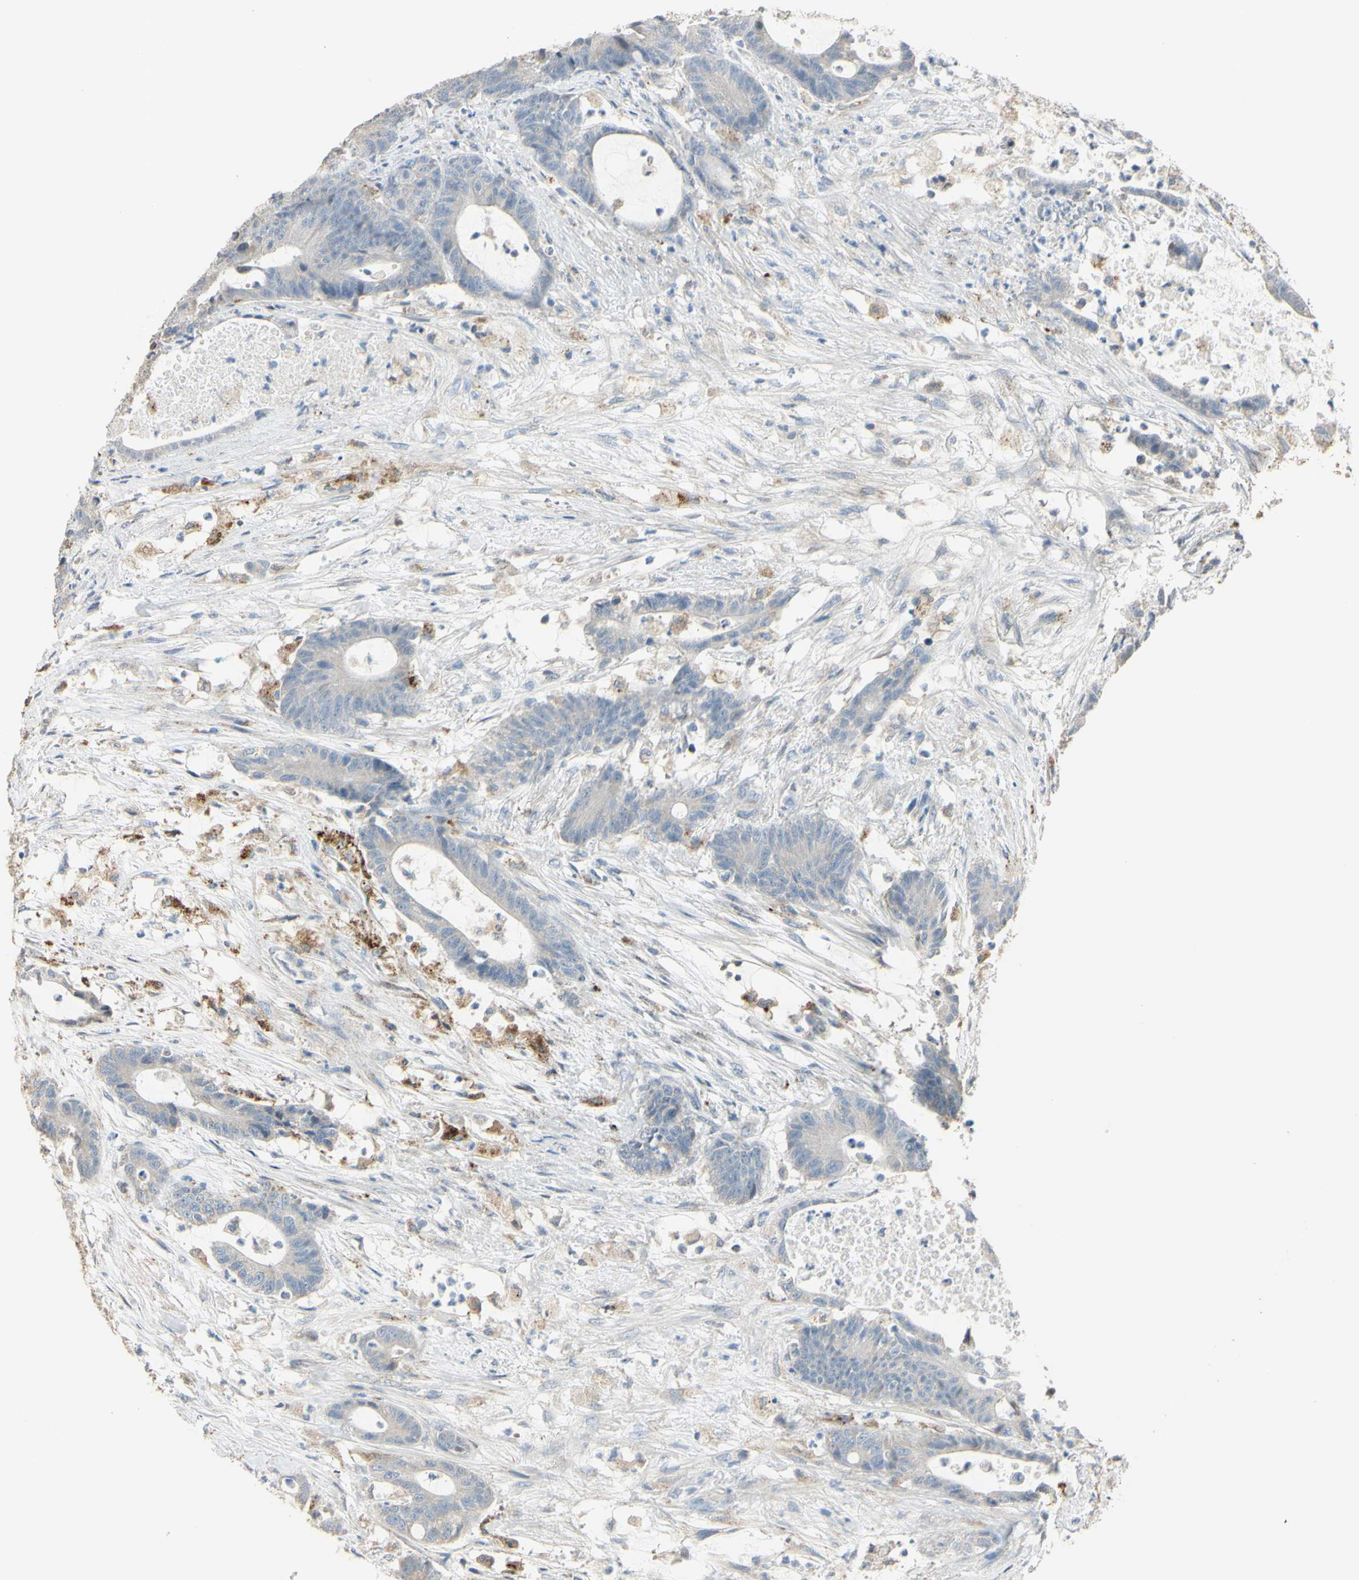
{"staining": {"intensity": "weak", "quantity": ">75%", "location": "cytoplasmic/membranous"}, "tissue": "colorectal cancer", "cell_type": "Tumor cells", "image_type": "cancer", "snomed": [{"axis": "morphology", "description": "Adenocarcinoma, NOS"}, {"axis": "topography", "description": "Colon"}], "caption": "Human adenocarcinoma (colorectal) stained with a brown dye exhibits weak cytoplasmic/membranous positive expression in about >75% of tumor cells.", "gene": "ANGPTL1", "patient": {"sex": "female", "age": 84}}